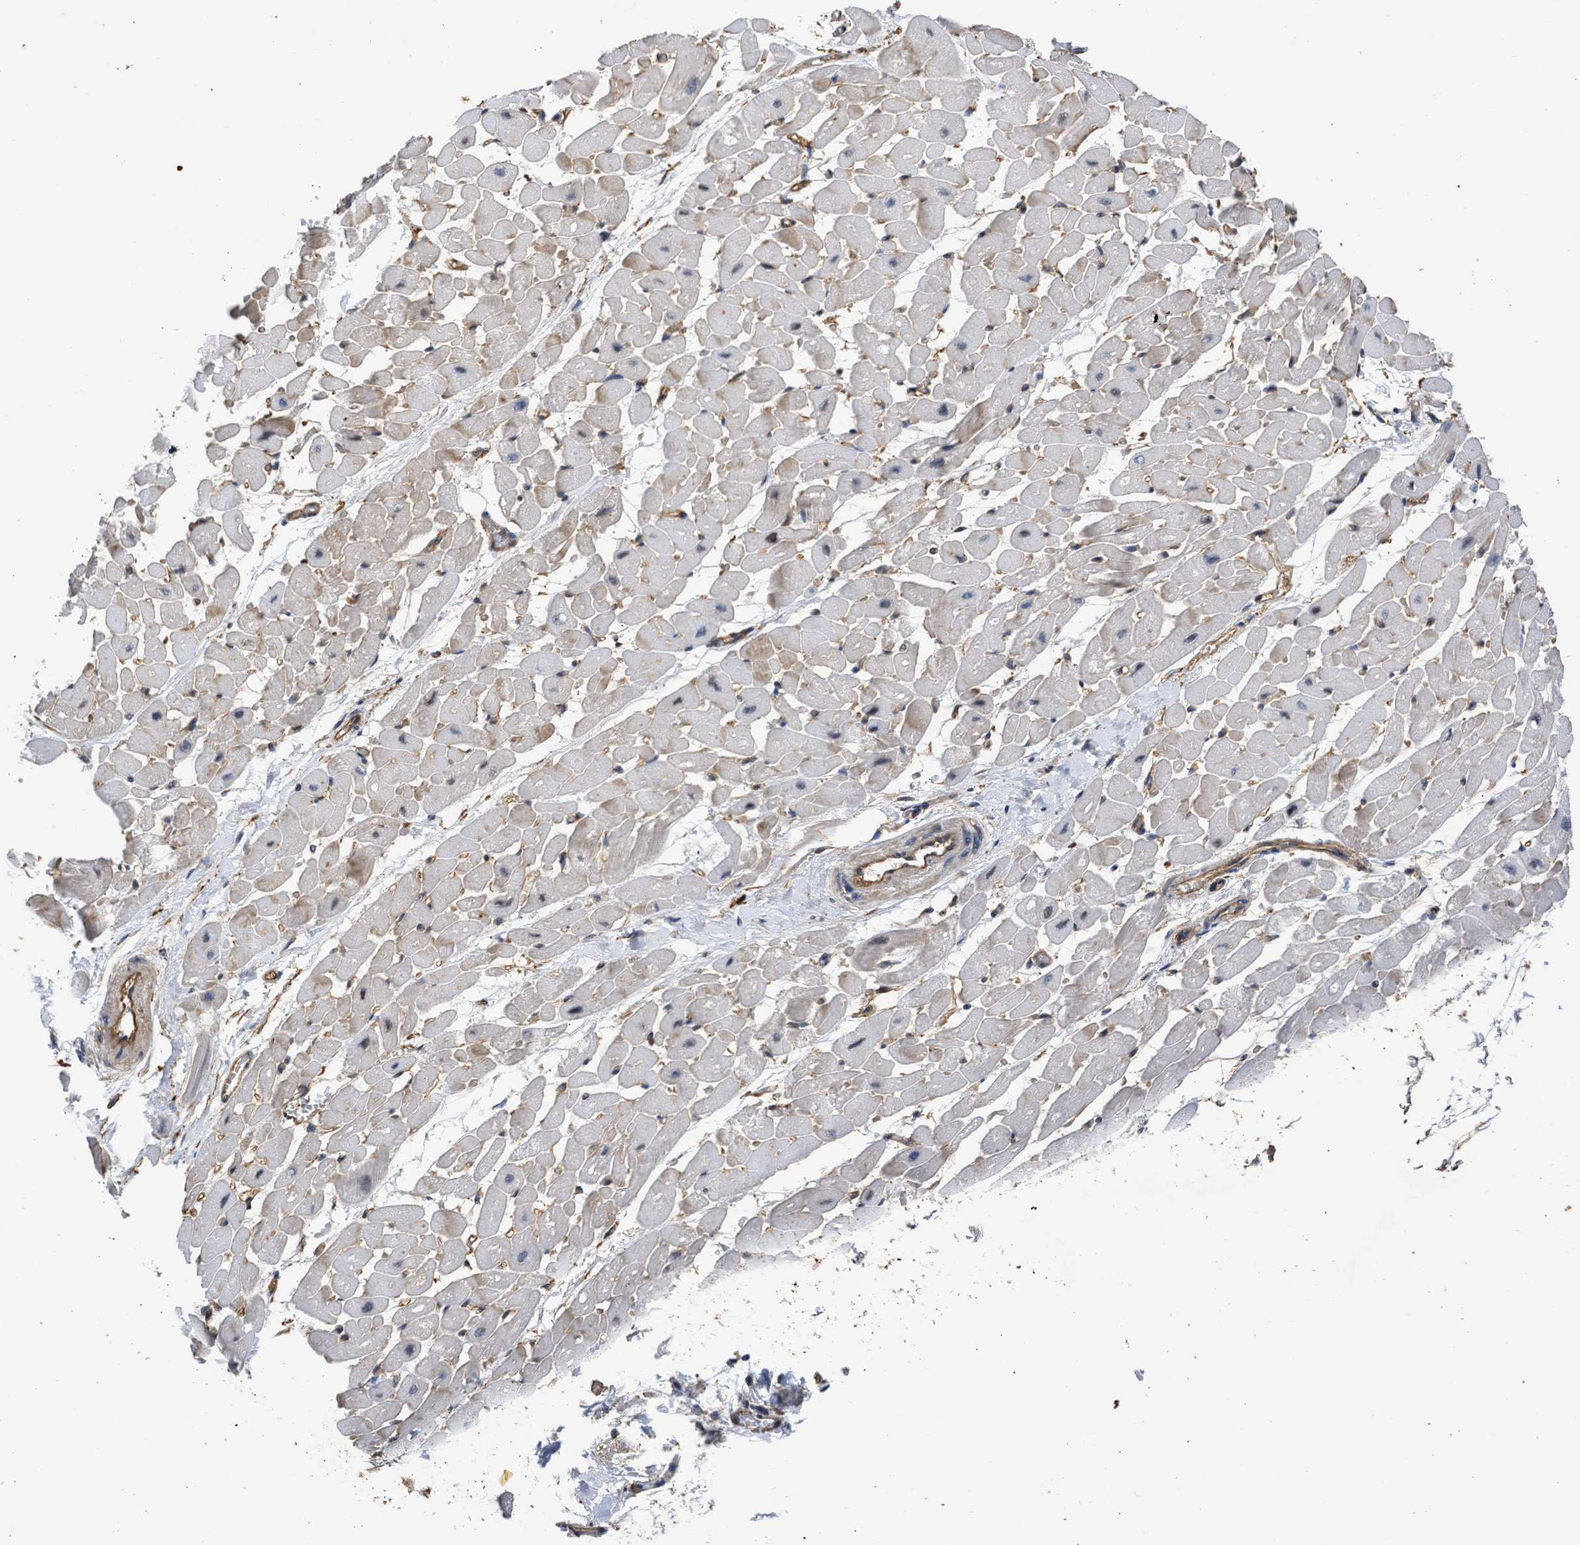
{"staining": {"intensity": "weak", "quantity": ">75%", "location": "cytoplasmic/membranous"}, "tissue": "heart muscle", "cell_type": "Cardiomyocytes", "image_type": "normal", "snomed": [{"axis": "morphology", "description": "Normal tissue, NOS"}, {"axis": "topography", "description": "Heart"}], "caption": "Heart muscle stained with IHC reveals weak cytoplasmic/membranous expression in approximately >75% of cardiomyocytes.", "gene": "MAS1L", "patient": {"sex": "male", "age": 45}}